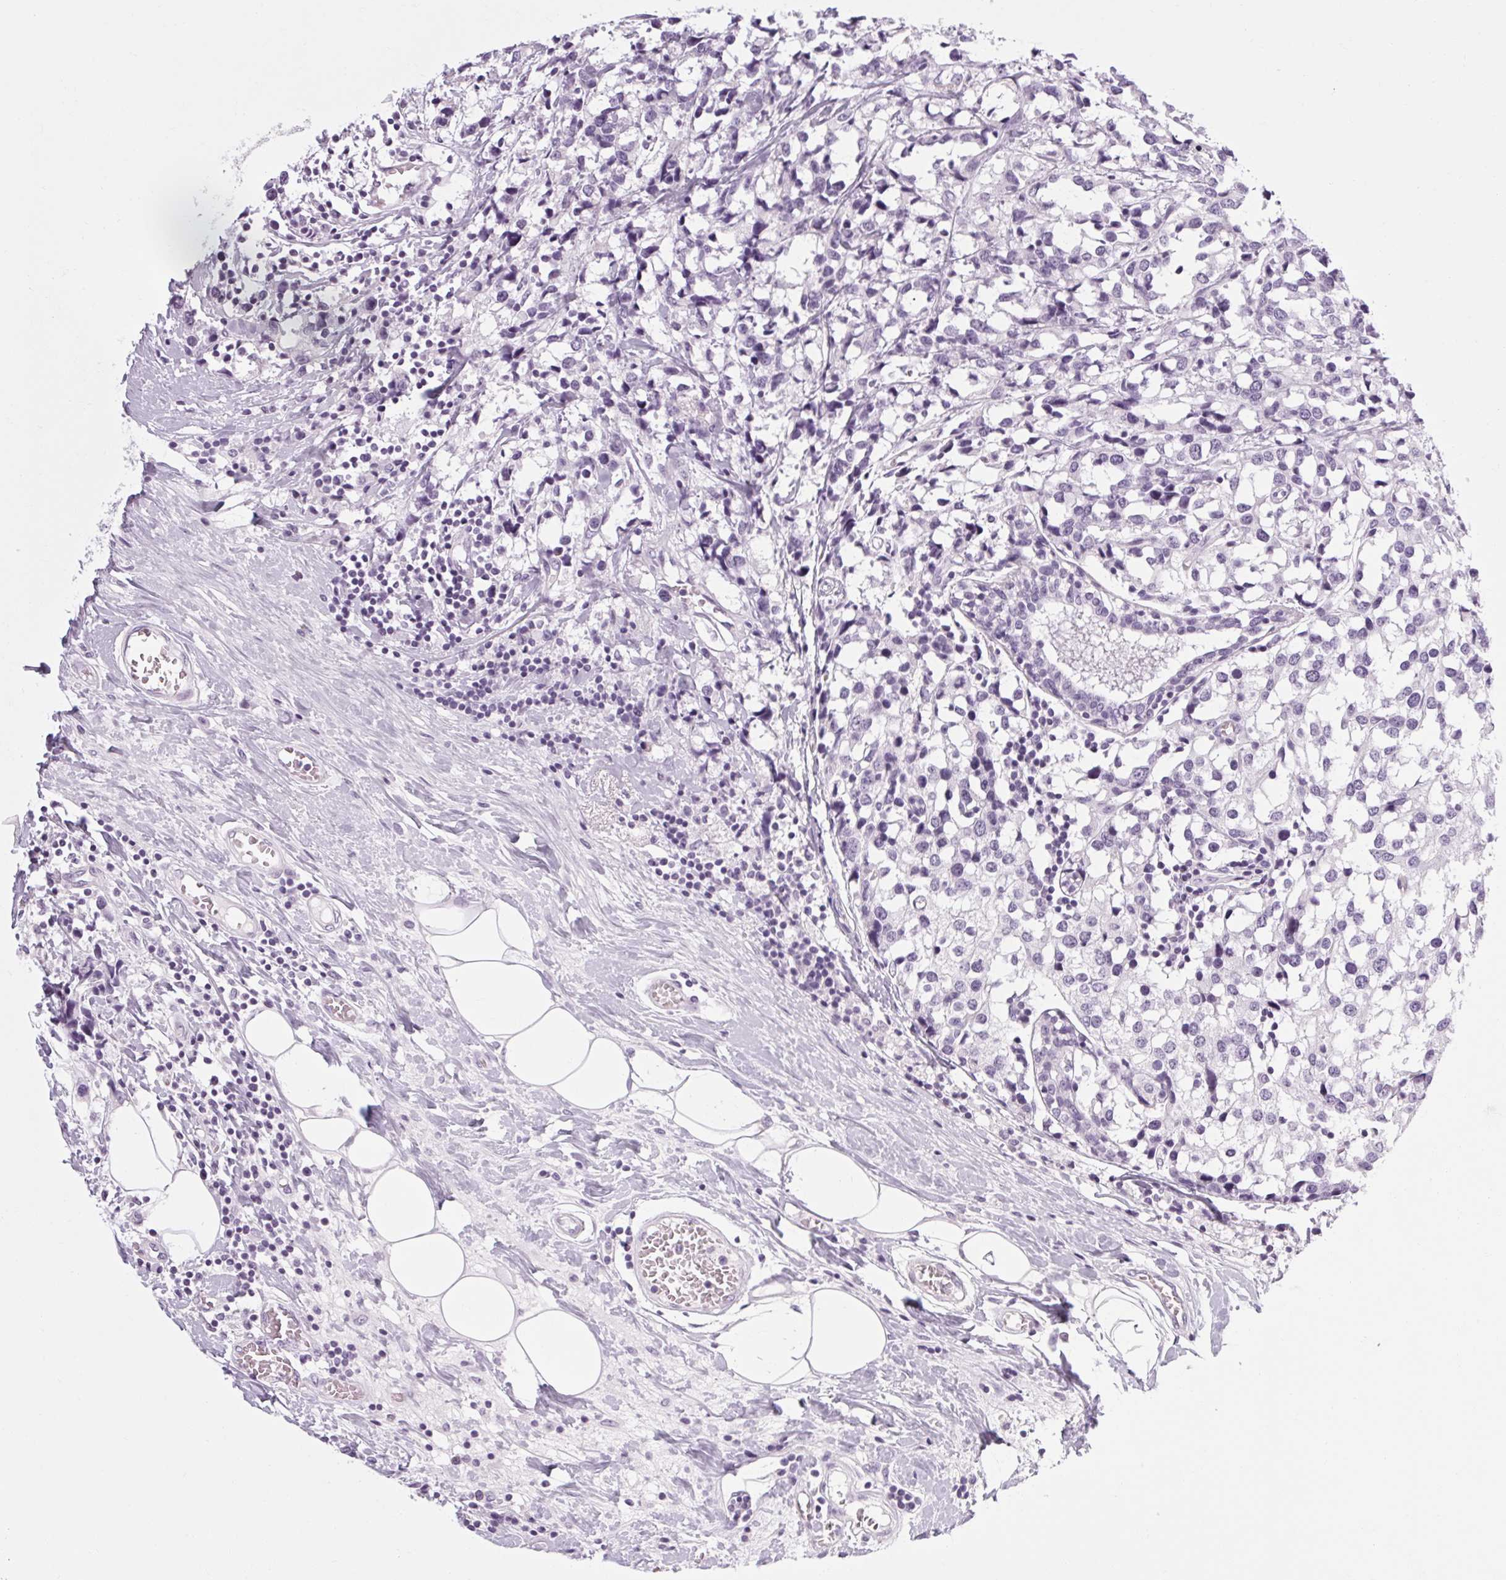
{"staining": {"intensity": "negative", "quantity": "none", "location": "none"}, "tissue": "breast cancer", "cell_type": "Tumor cells", "image_type": "cancer", "snomed": [{"axis": "morphology", "description": "Lobular carcinoma"}, {"axis": "topography", "description": "Breast"}], "caption": "Immunohistochemistry image of neoplastic tissue: breast lobular carcinoma stained with DAB (3,3'-diaminobenzidine) displays no significant protein positivity in tumor cells.", "gene": "POMC", "patient": {"sex": "female", "age": 59}}